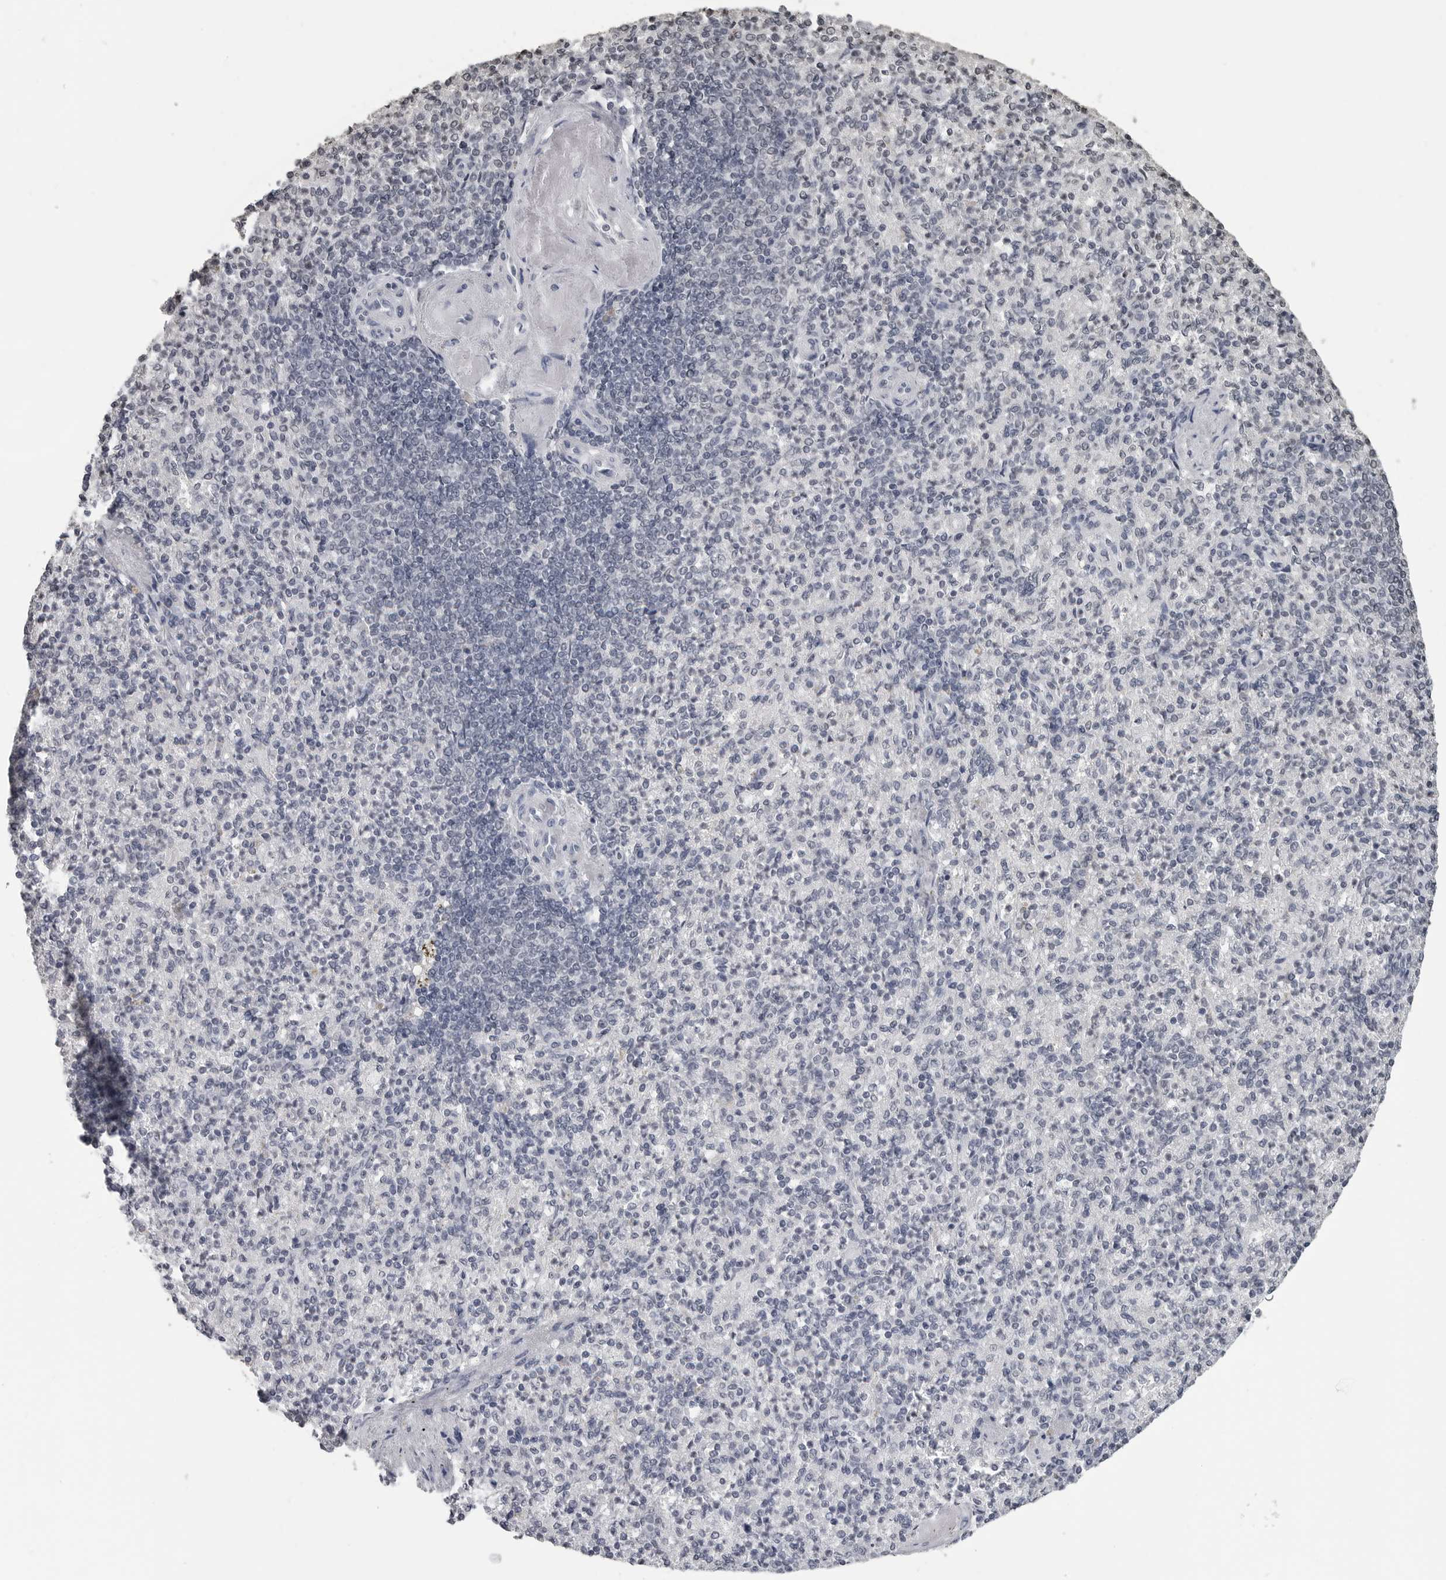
{"staining": {"intensity": "negative", "quantity": "none", "location": "none"}, "tissue": "spleen", "cell_type": "Cells in red pulp", "image_type": "normal", "snomed": [{"axis": "morphology", "description": "Normal tissue, NOS"}, {"axis": "topography", "description": "Spleen"}], "caption": "Immunohistochemical staining of normal human spleen reveals no significant expression in cells in red pulp. (DAB immunohistochemistry (IHC) with hematoxylin counter stain).", "gene": "DDX54", "patient": {"sex": "female", "age": 74}}